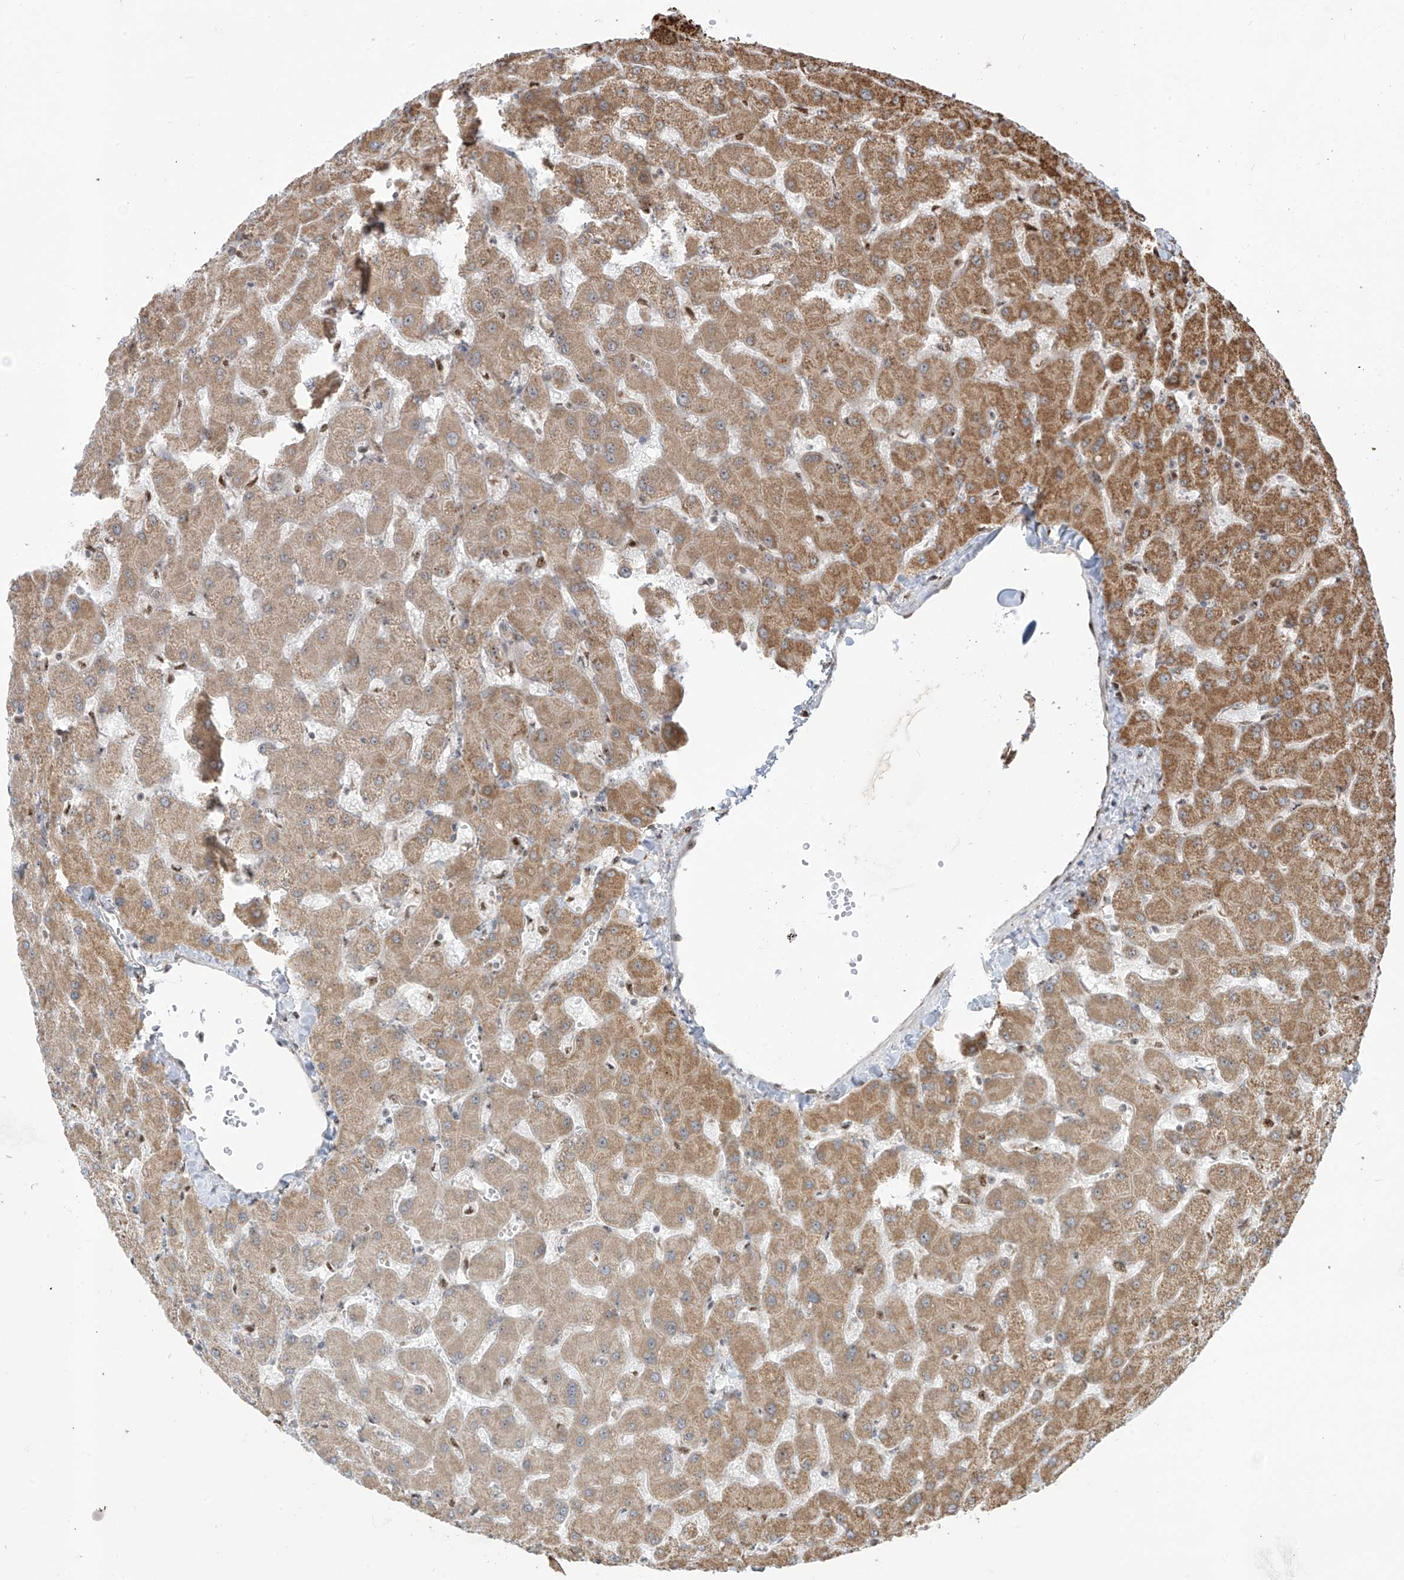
{"staining": {"intensity": "weak", "quantity": "<25%", "location": "cytoplasmic/membranous"}, "tissue": "liver", "cell_type": "Cholangiocytes", "image_type": "normal", "snomed": [{"axis": "morphology", "description": "Normal tissue, NOS"}, {"axis": "topography", "description": "Liver"}], "caption": "Immunohistochemistry photomicrograph of benign human liver stained for a protein (brown), which demonstrates no expression in cholangiocytes.", "gene": "ZBTB8A", "patient": {"sex": "female", "age": 63}}